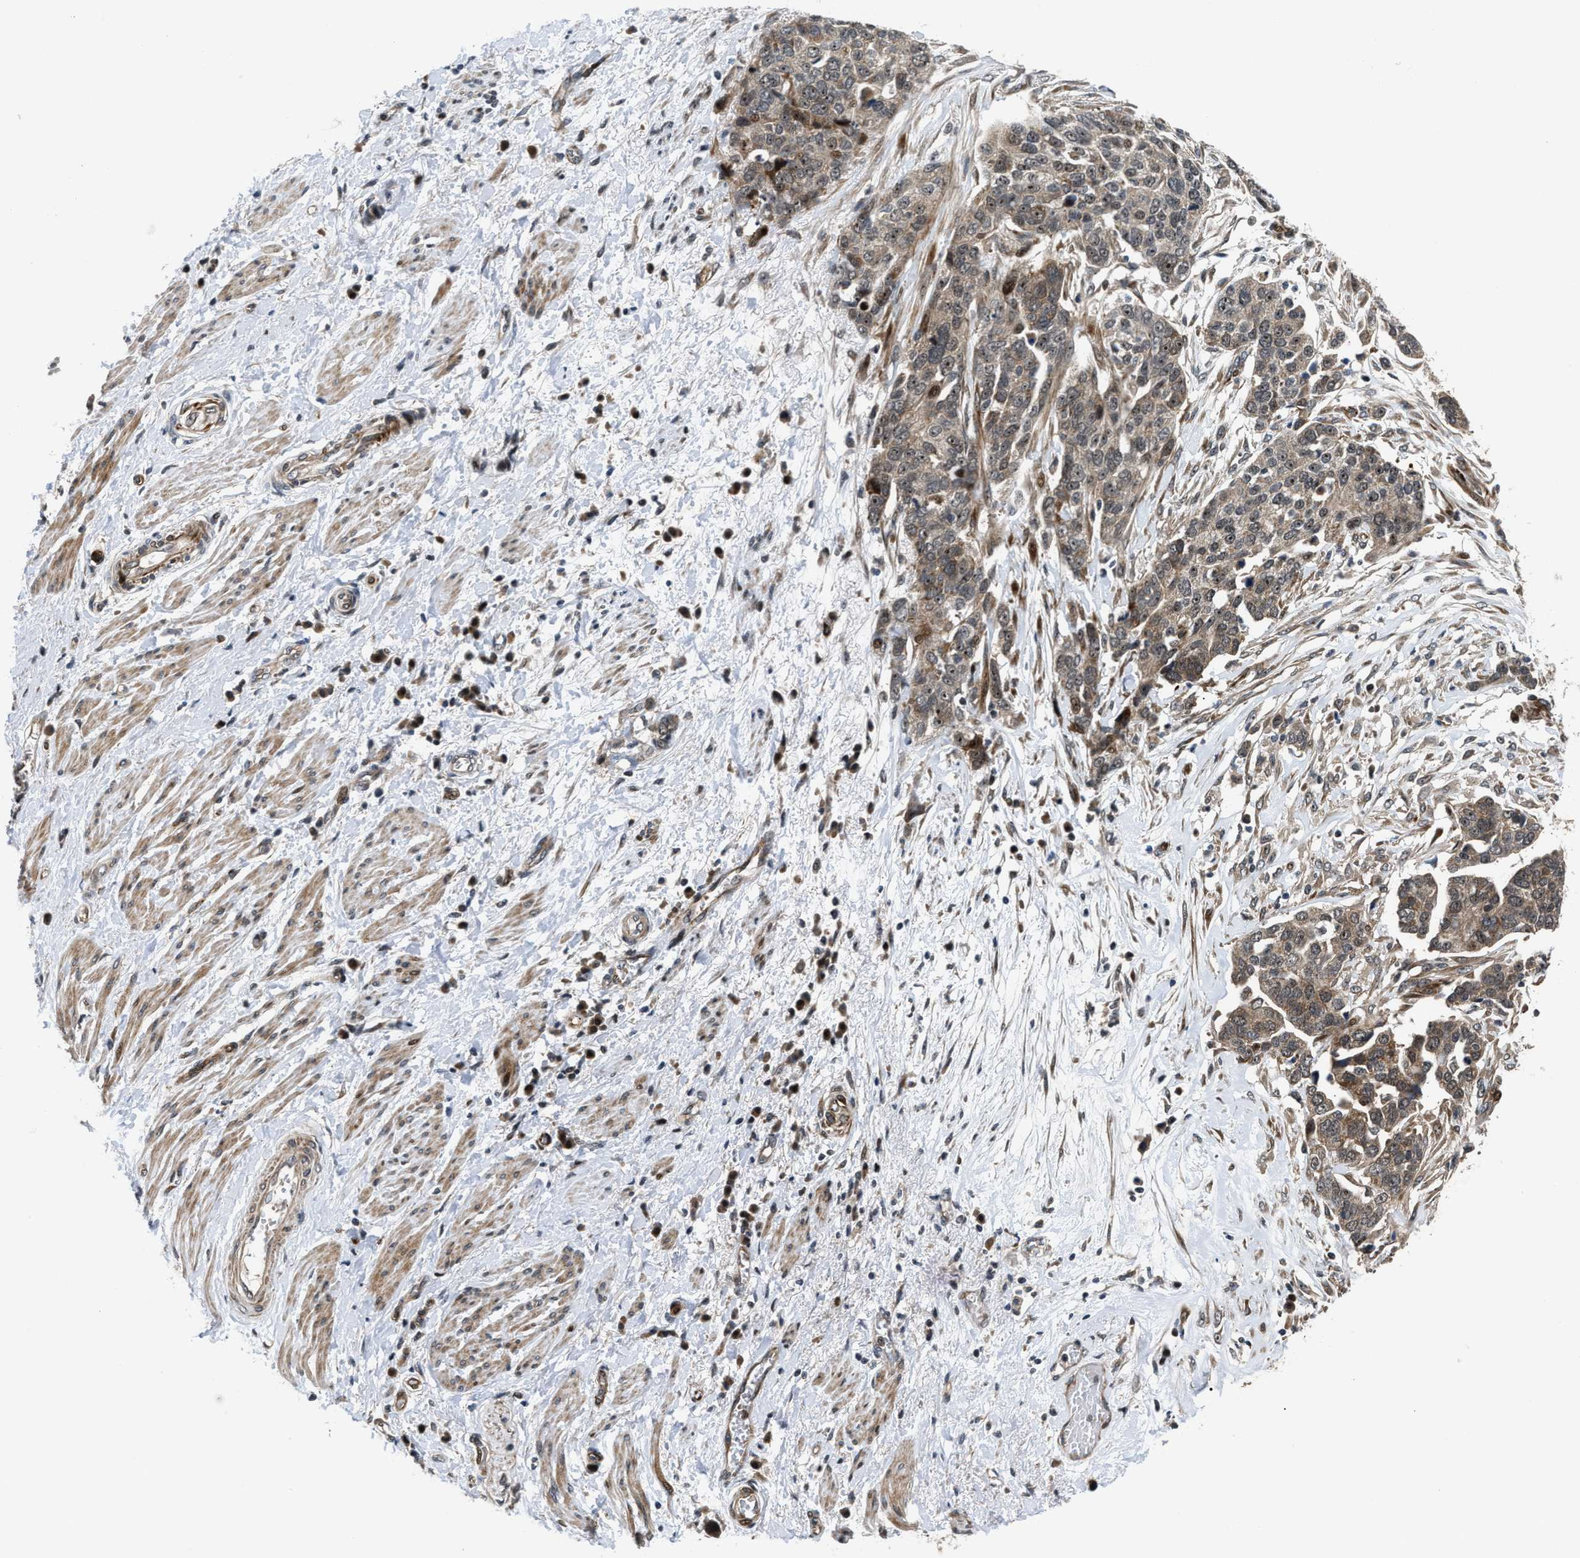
{"staining": {"intensity": "moderate", "quantity": ">75%", "location": "cytoplasmic/membranous,nuclear"}, "tissue": "ovarian cancer", "cell_type": "Tumor cells", "image_type": "cancer", "snomed": [{"axis": "morphology", "description": "Cystadenocarcinoma, serous, NOS"}, {"axis": "topography", "description": "Ovary"}], "caption": "The micrograph demonstrates immunohistochemical staining of ovarian cancer (serous cystadenocarcinoma). There is moderate cytoplasmic/membranous and nuclear staining is seen in about >75% of tumor cells.", "gene": "ALDH3A2", "patient": {"sex": "female", "age": 44}}